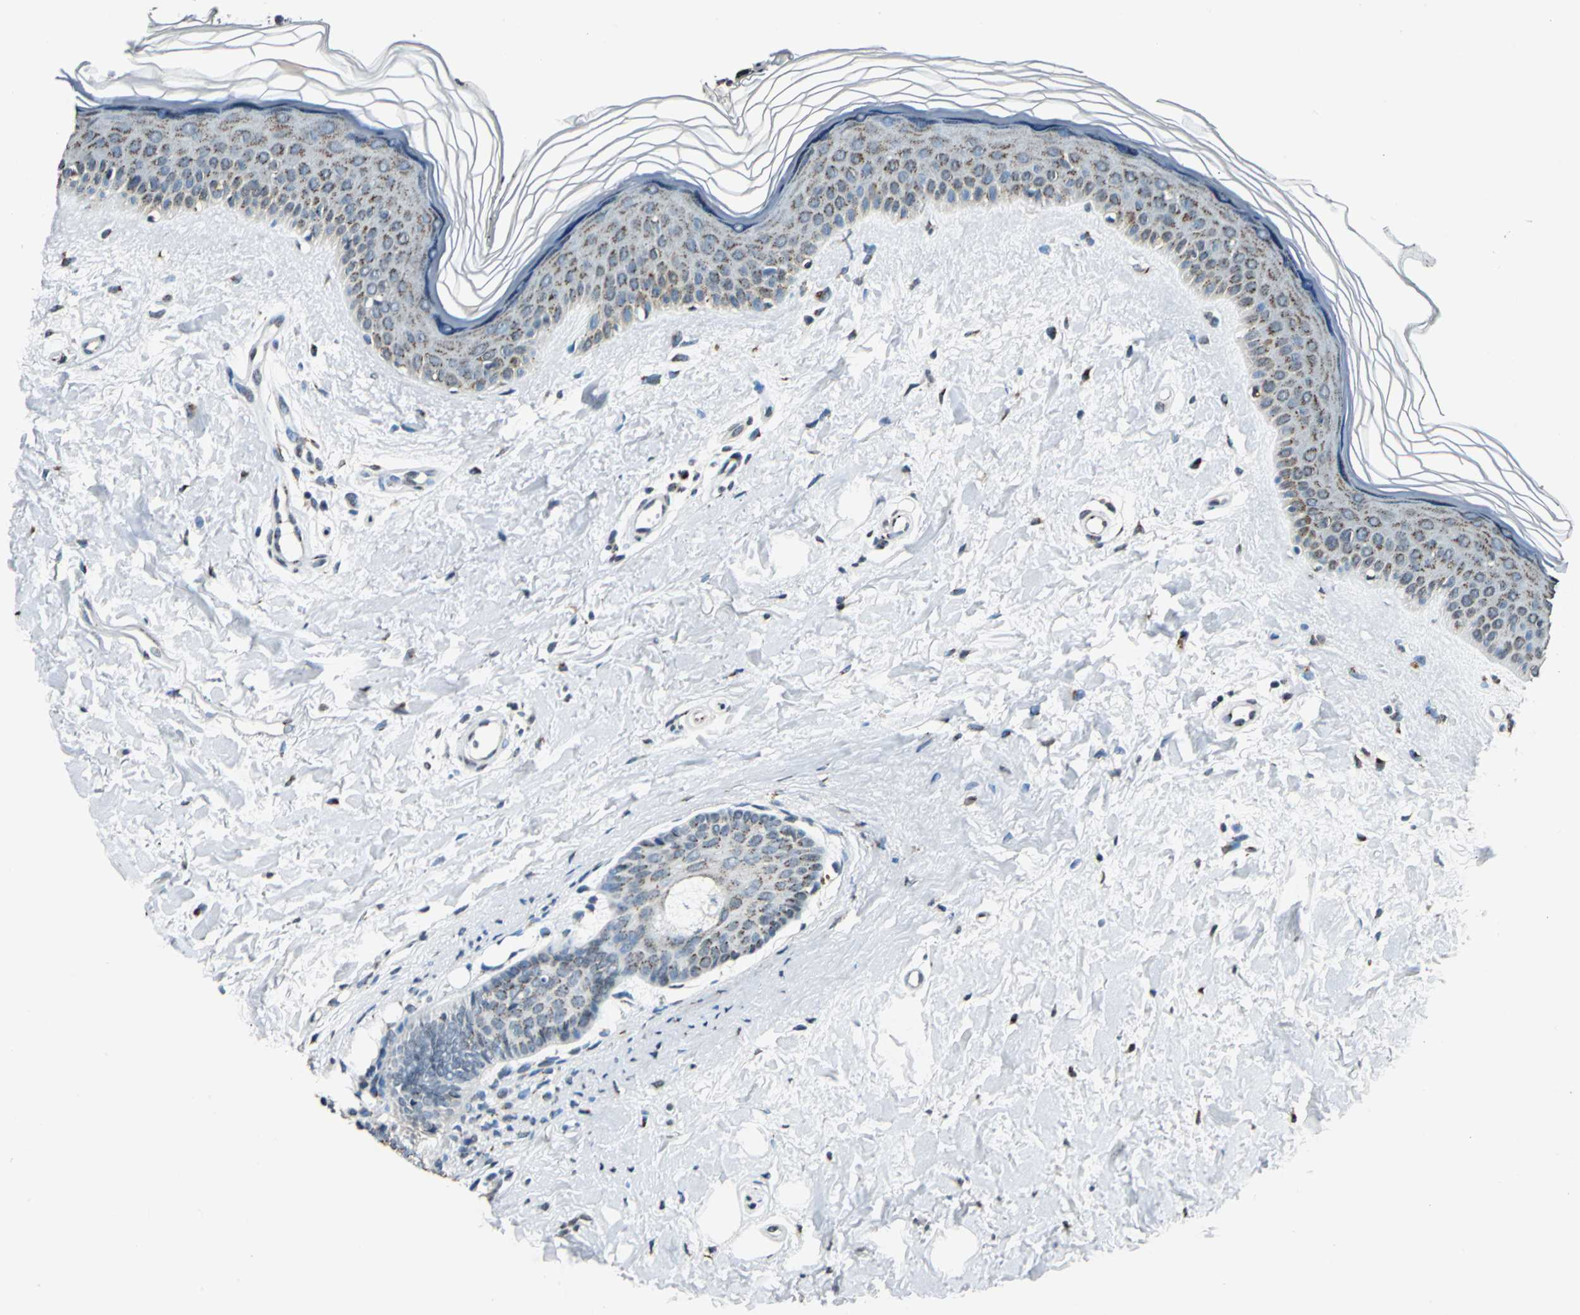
{"staining": {"intensity": "moderate", "quantity": ">75%", "location": "cytoplasmic/membranous"}, "tissue": "skin", "cell_type": "Fibroblasts", "image_type": "normal", "snomed": [{"axis": "morphology", "description": "Normal tissue, NOS"}, {"axis": "topography", "description": "Skin"}], "caption": "DAB immunohistochemical staining of normal human skin displays moderate cytoplasmic/membranous protein expression in approximately >75% of fibroblasts.", "gene": "TMEM115", "patient": {"sex": "female", "age": 19}}